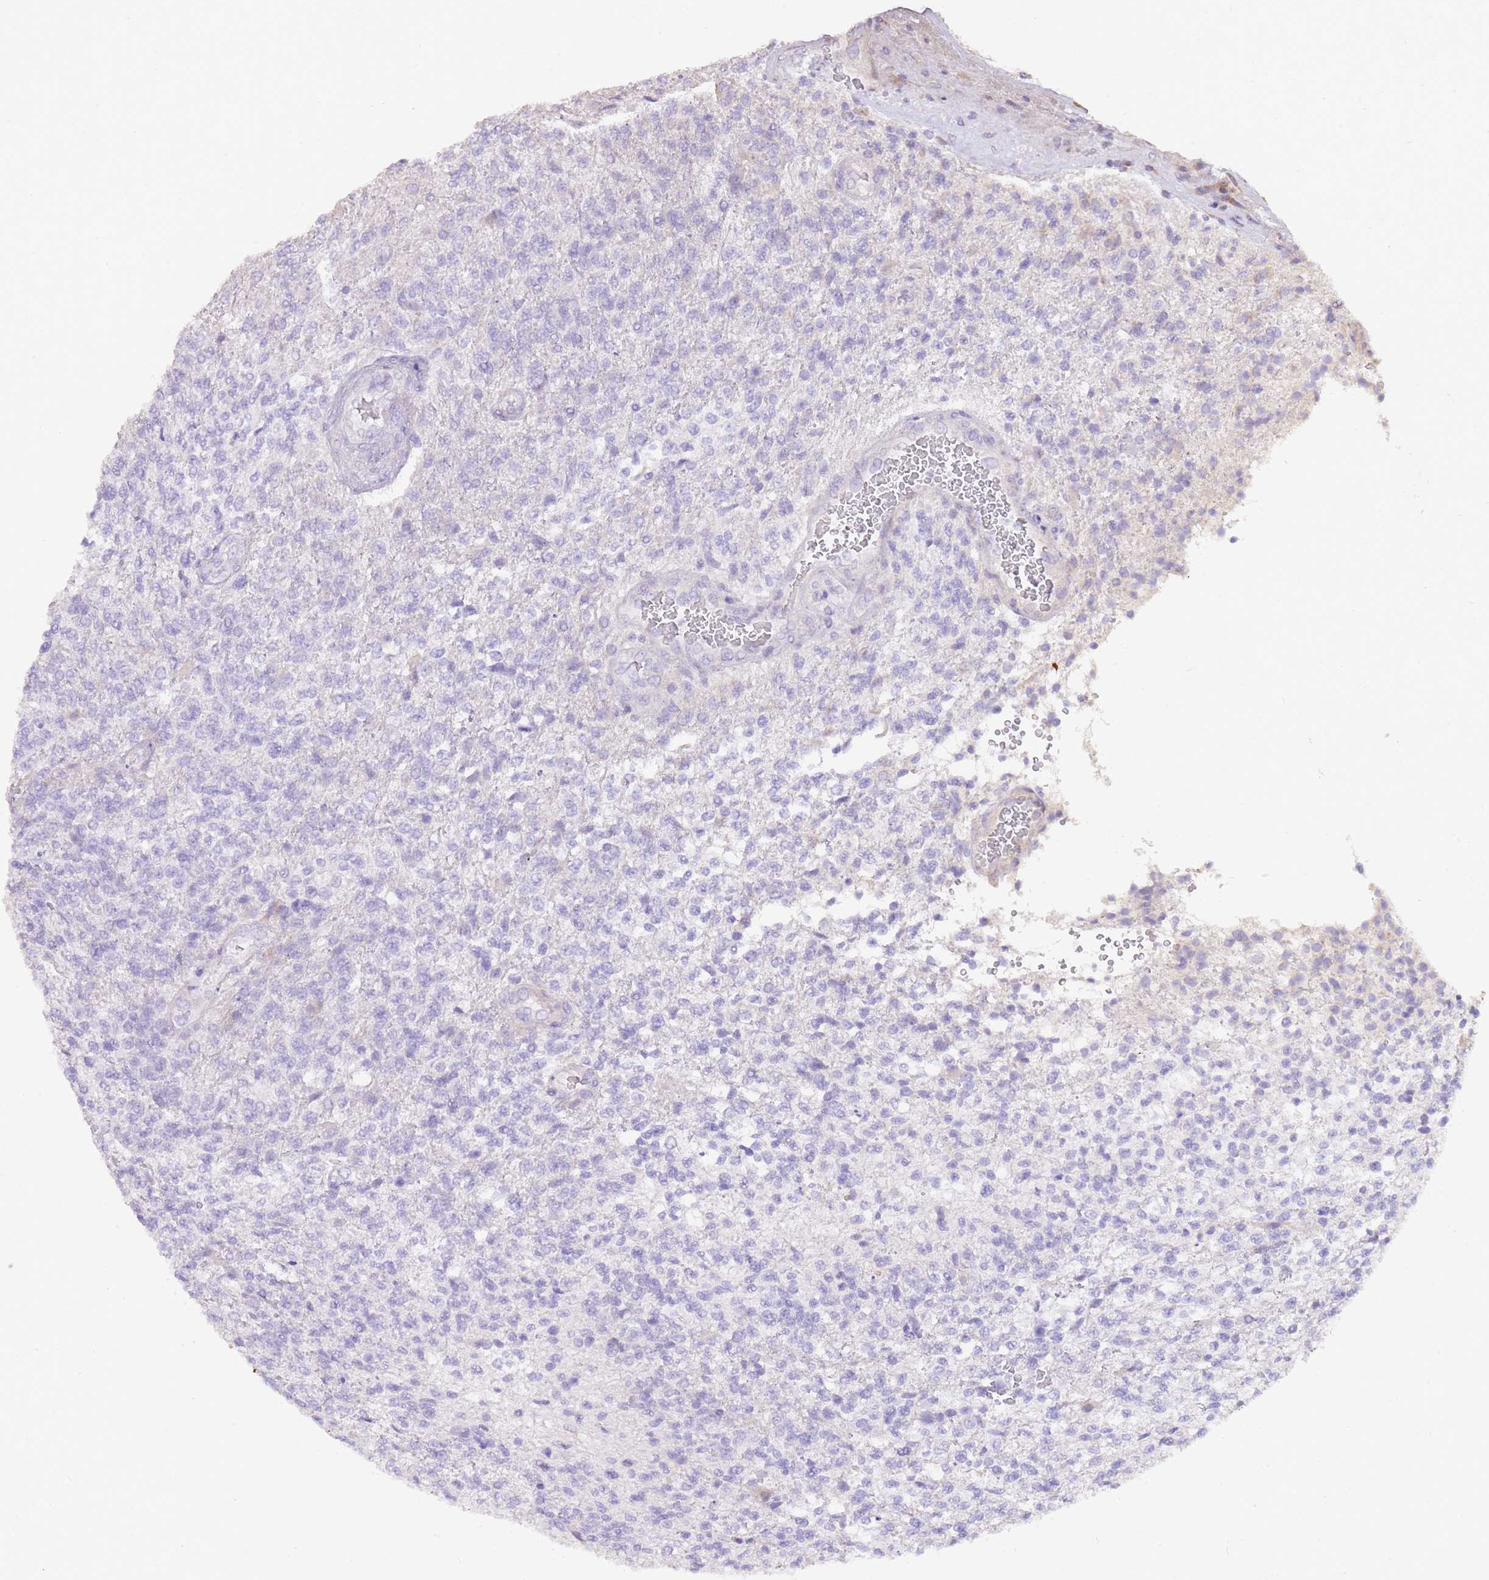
{"staining": {"intensity": "negative", "quantity": "none", "location": "none"}, "tissue": "glioma", "cell_type": "Tumor cells", "image_type": "cancer", "snomed": [{"axis": "morphology", "description": "Glioma, malignant, High grade"}, {"axis": "topography", "description": "Brain"}], "caption": "IHC of human high-grade glioma (malignant) exhibits no staining in tumor cells.", "gene": "TOPAZ1", "patient": {"sex": "male", "age": 56}}